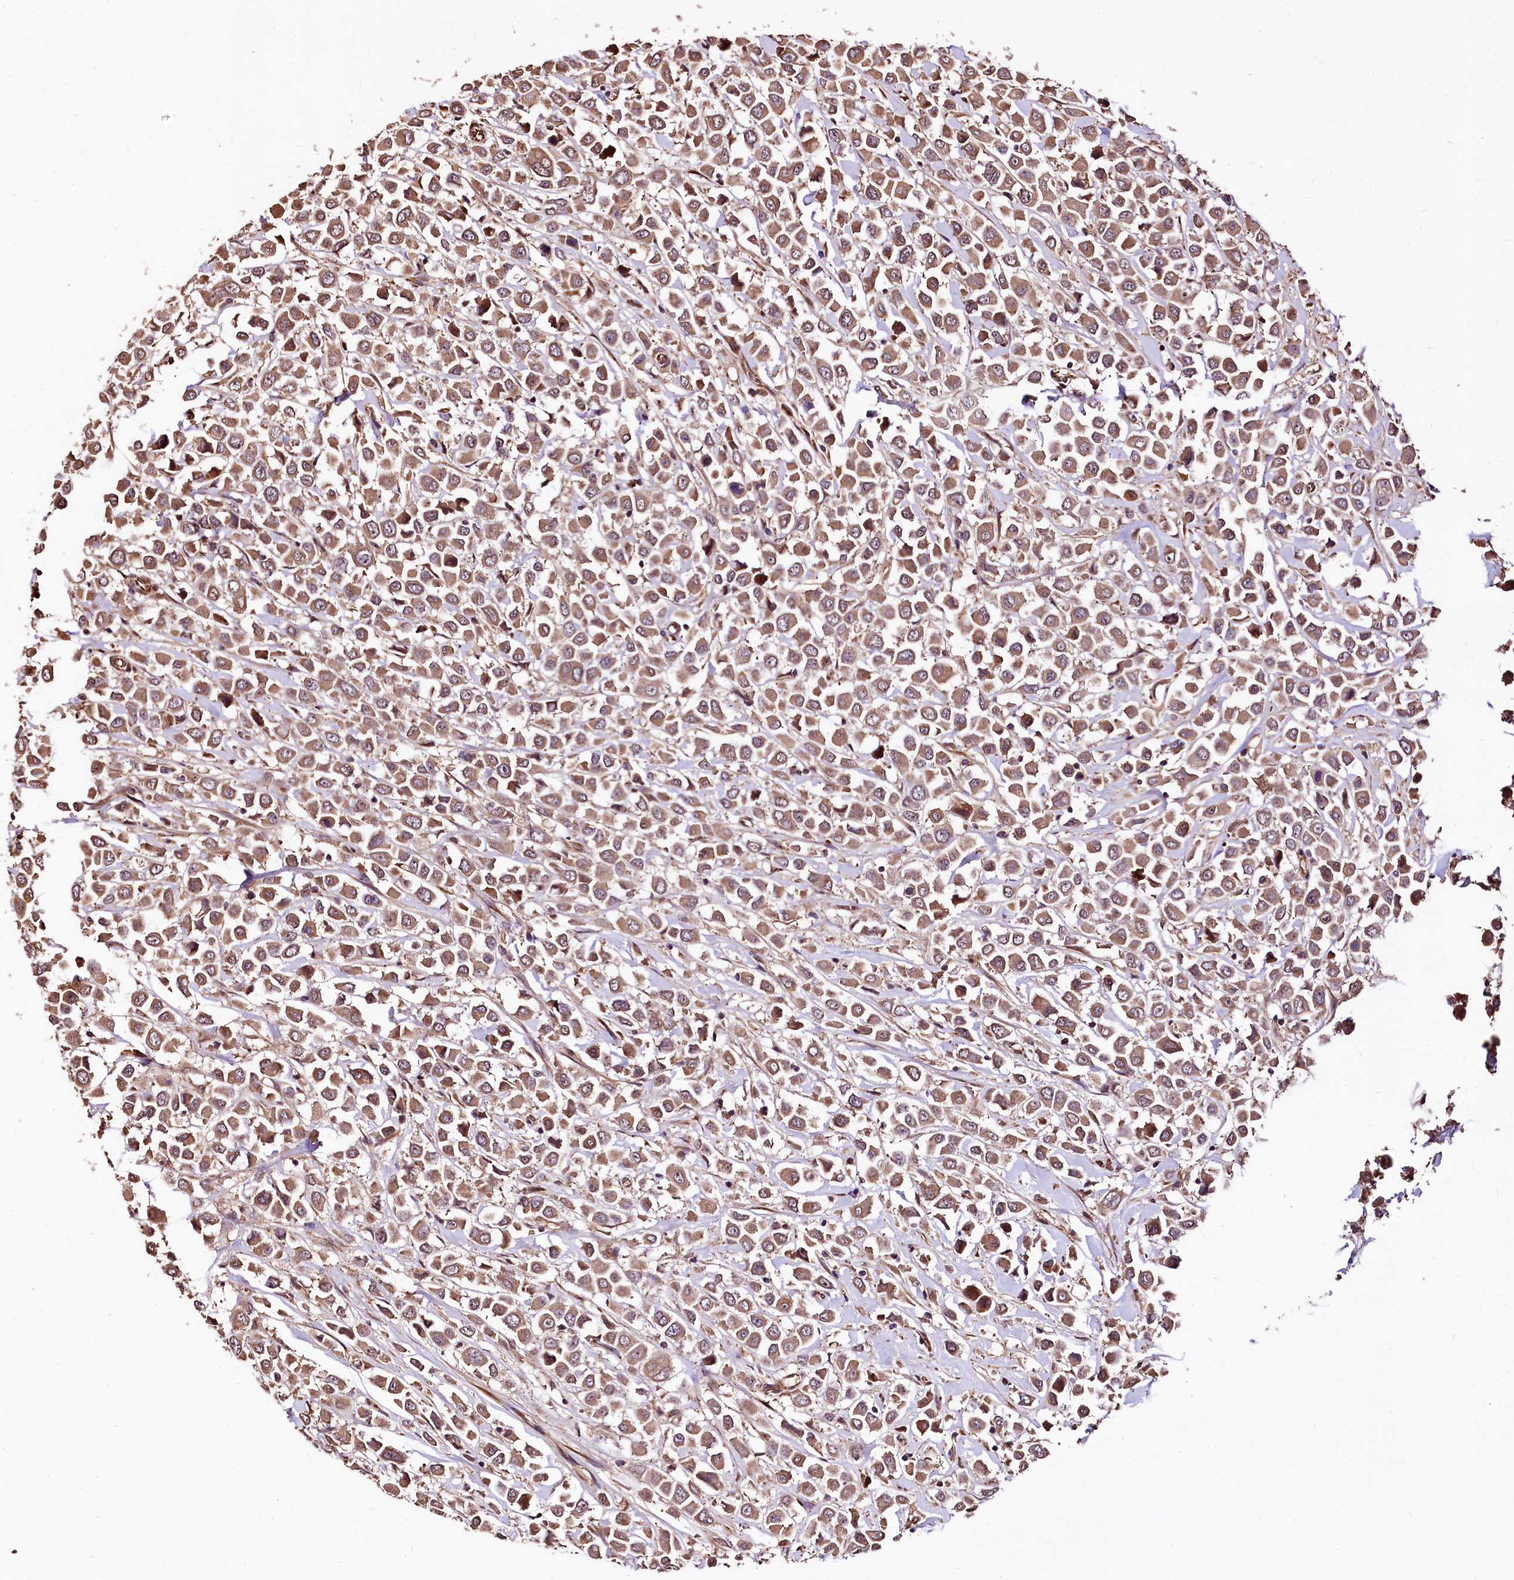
{"staining": {"intensity": "moderate", "quantity": ">75%", "location": "cytoplasmic/membranous"}, "tissue": "breast cancer", "cell_type": "Tumor cells", "image_type": "cancer", "snomed": [{"axis": "morphology", "description": "Duct carcinoma"}, {"axis": "topography", "description": "Breast"}], "caption": "Intraductal carcinoma (breast) tissue displays moderate cytoplasmic/membranous staining in approximately >75% of tumor cells", "gene": "TBCEL", "patient": {"sex": "female", "age": 61}}